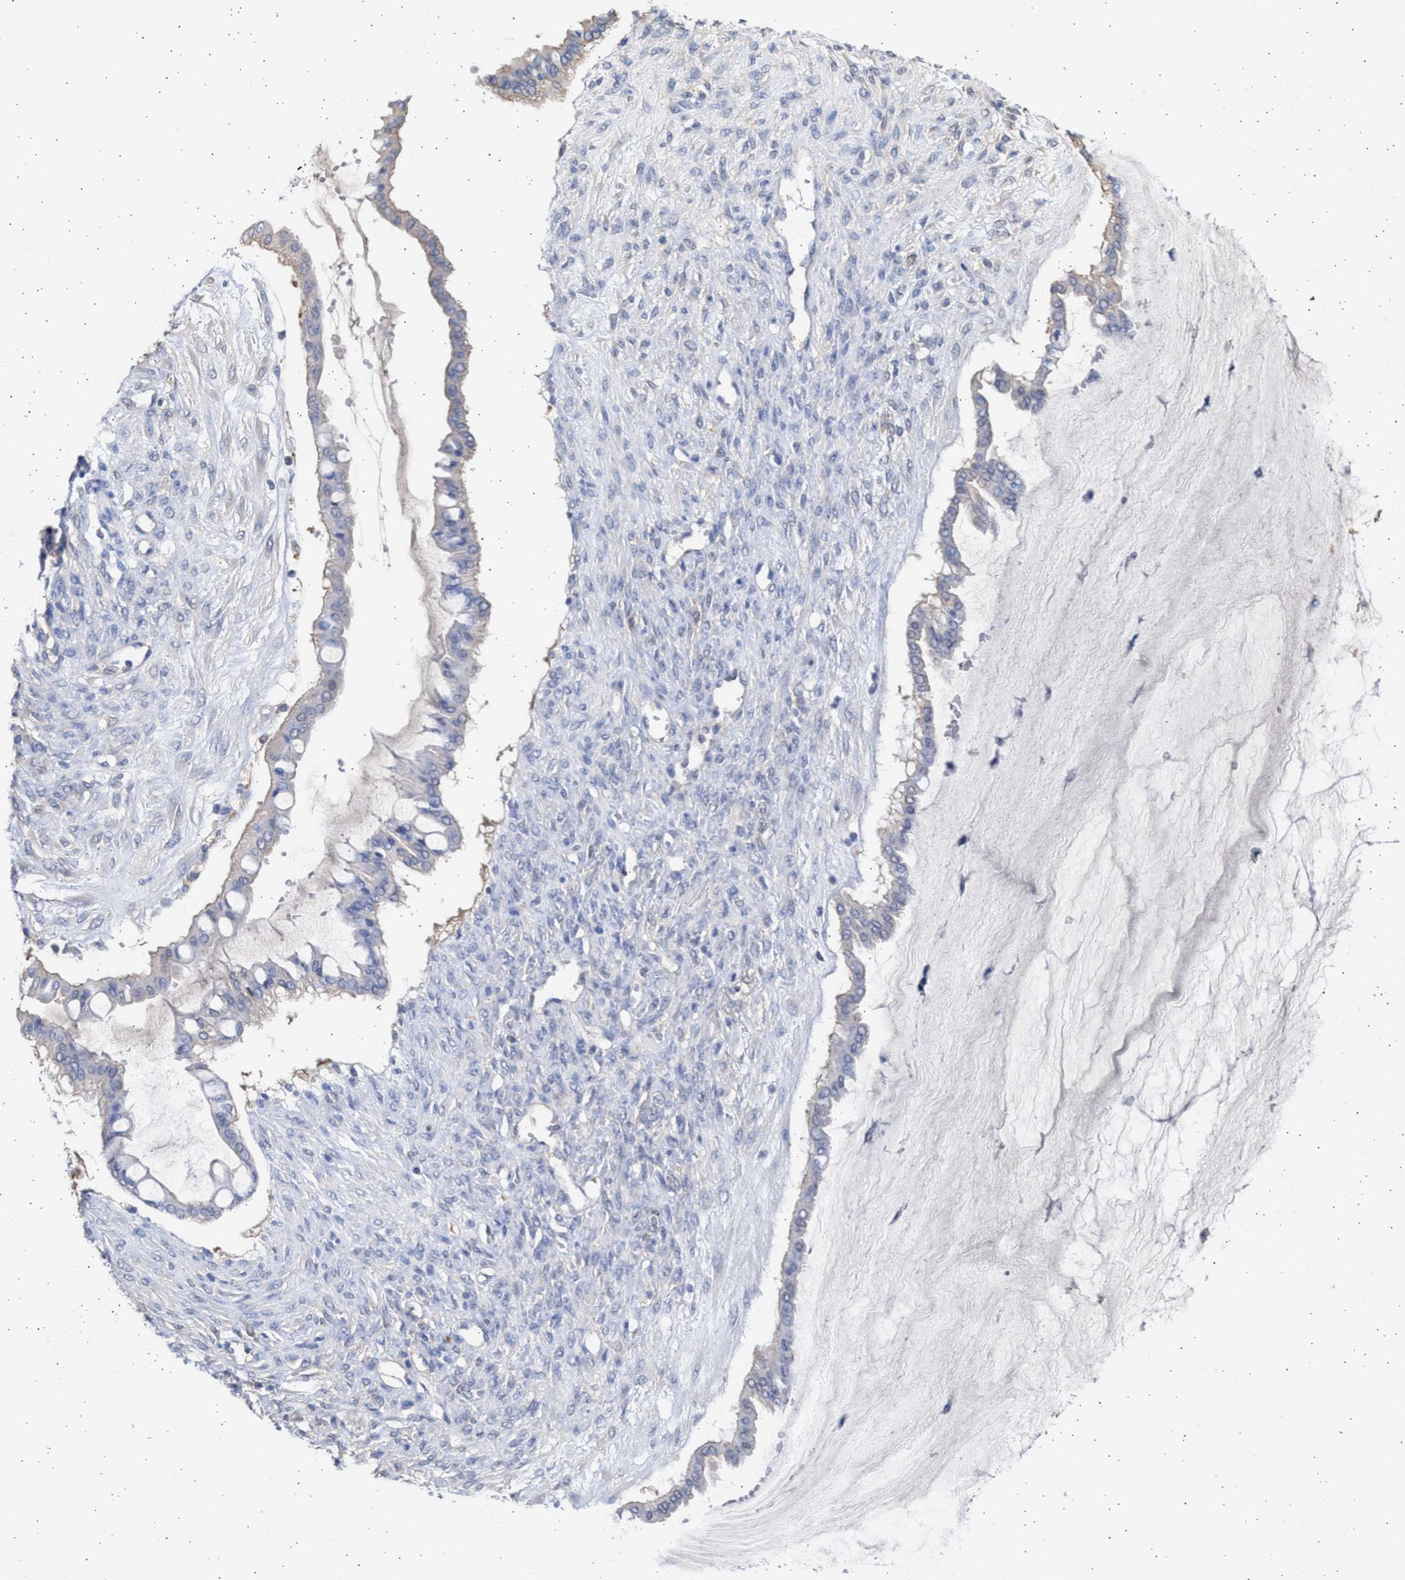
{"staining": {"intensity": "weak", "quantity": "<25%", "location": "cytoplasmic/membranous"}, "tissue": "ovarian cancer", "cell_type": "Tumor cells", "image_type": "cancer", "snomed": [{"axis": "morphology", "description": "Cystadenocarcinoma, mucinous, NOS"}, {"axis": "topography", "description": "Ovary"}], "caption": "The photomicrograph displays no significant staining in tumor cells of ovarian cancer (mucinous cystadenocarcinoma).", "gene": "ALDOC", "patient": {"sex": "female", "age": 73}}